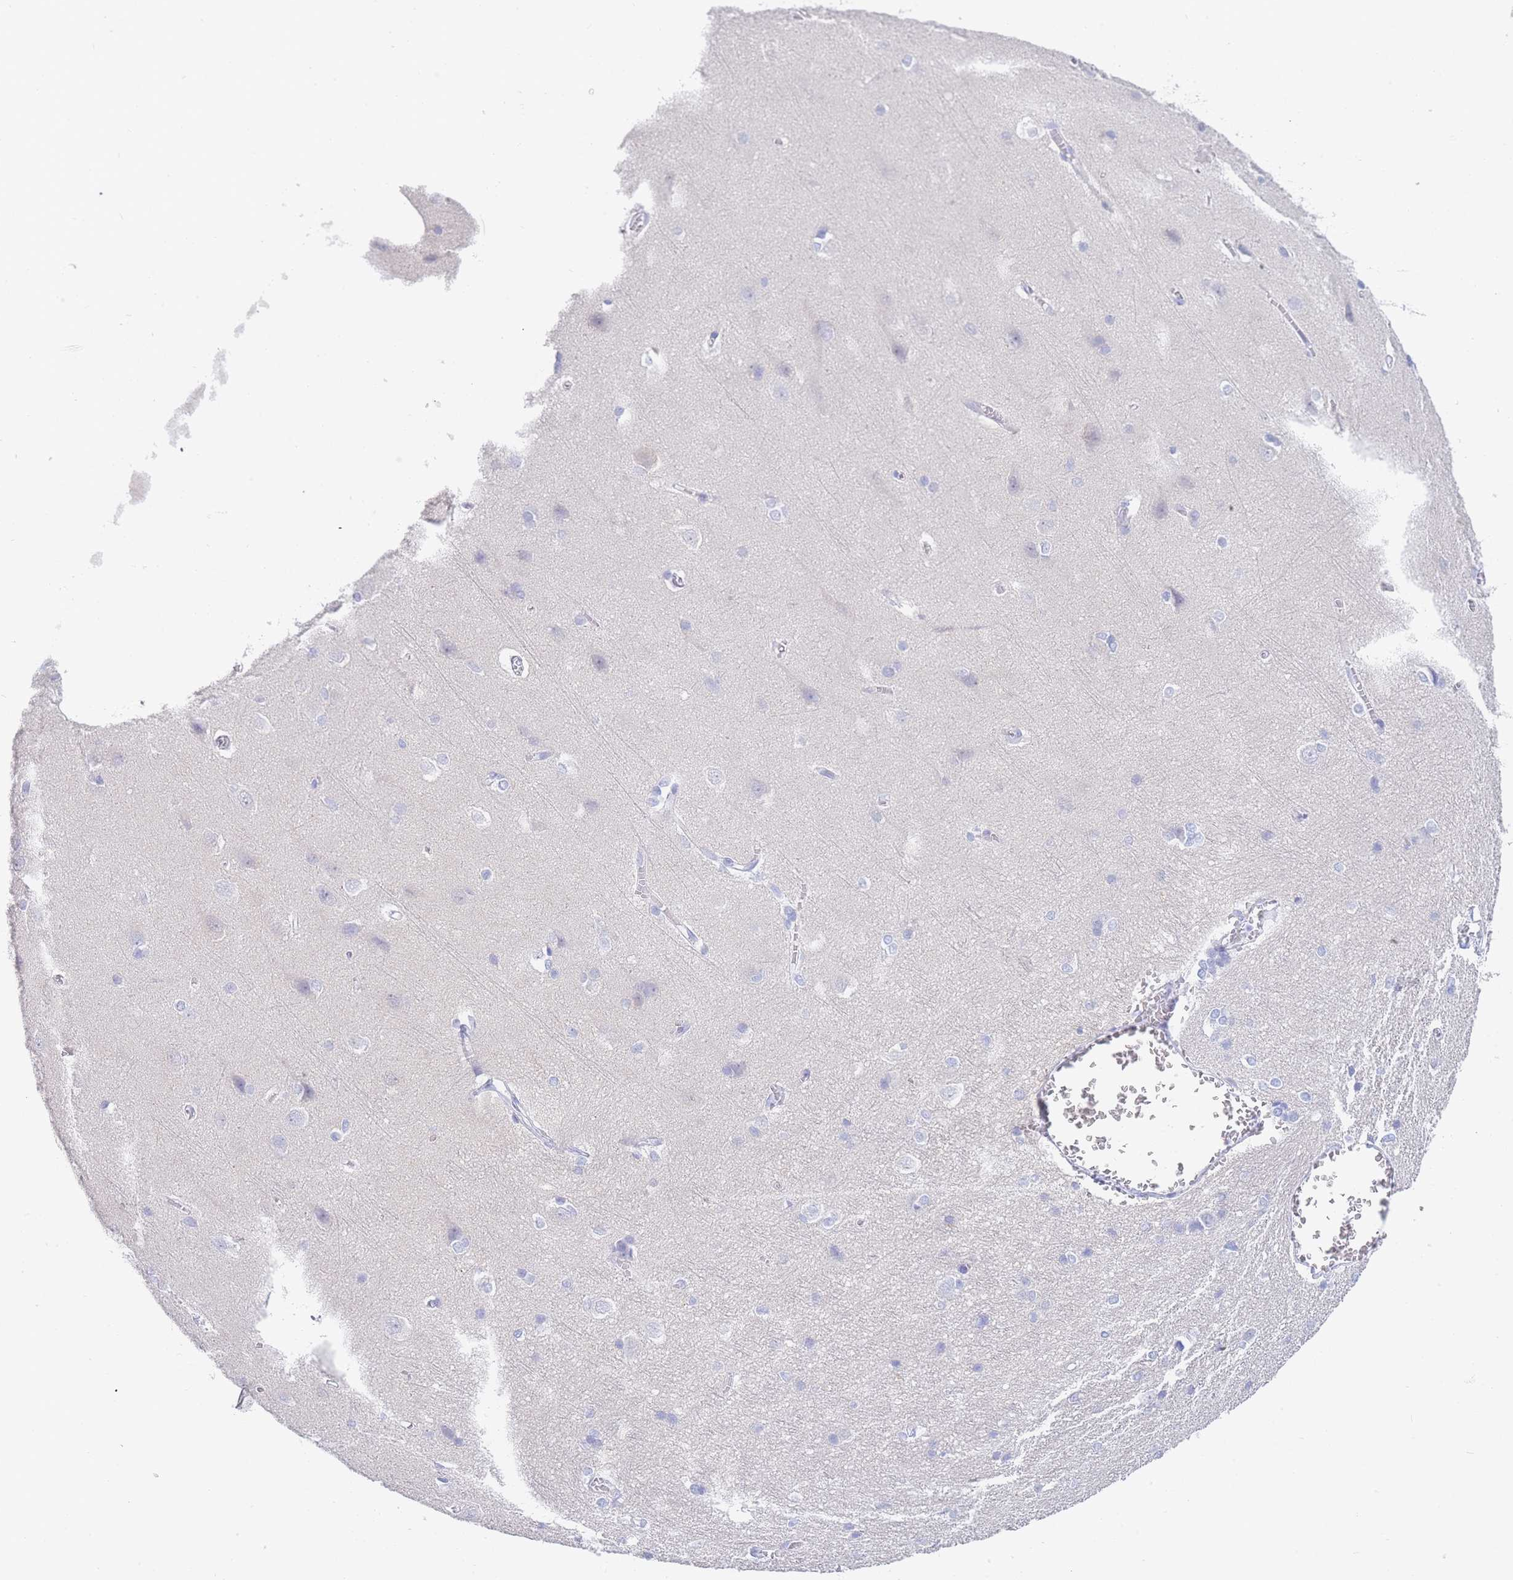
{"staining": {"intensity": "negative", "quantity": "none", "location": "none"}, "tissue": "cerebral cortex", "cell_type": "Endothelial cells", "image_type": "normal", "snomed": [{"axis": "morphology", "description": "Normal tissue, NOS"}, {"axis": "topography", "description": "Cerebral cortex"}], "caption": "Immunohistochemistry (IHC) image of normal human cerebral cortex stained for a protein (brown), which shows no positivity in endothelial cells. (Stains: DAB immunohistochemistry (IHC) with hematoxylin counter stain, Microscopy: brightfield microscopy at high magnification).", "gene": "LZTFL1", "patient": {"sex": "male", "age": 37}}